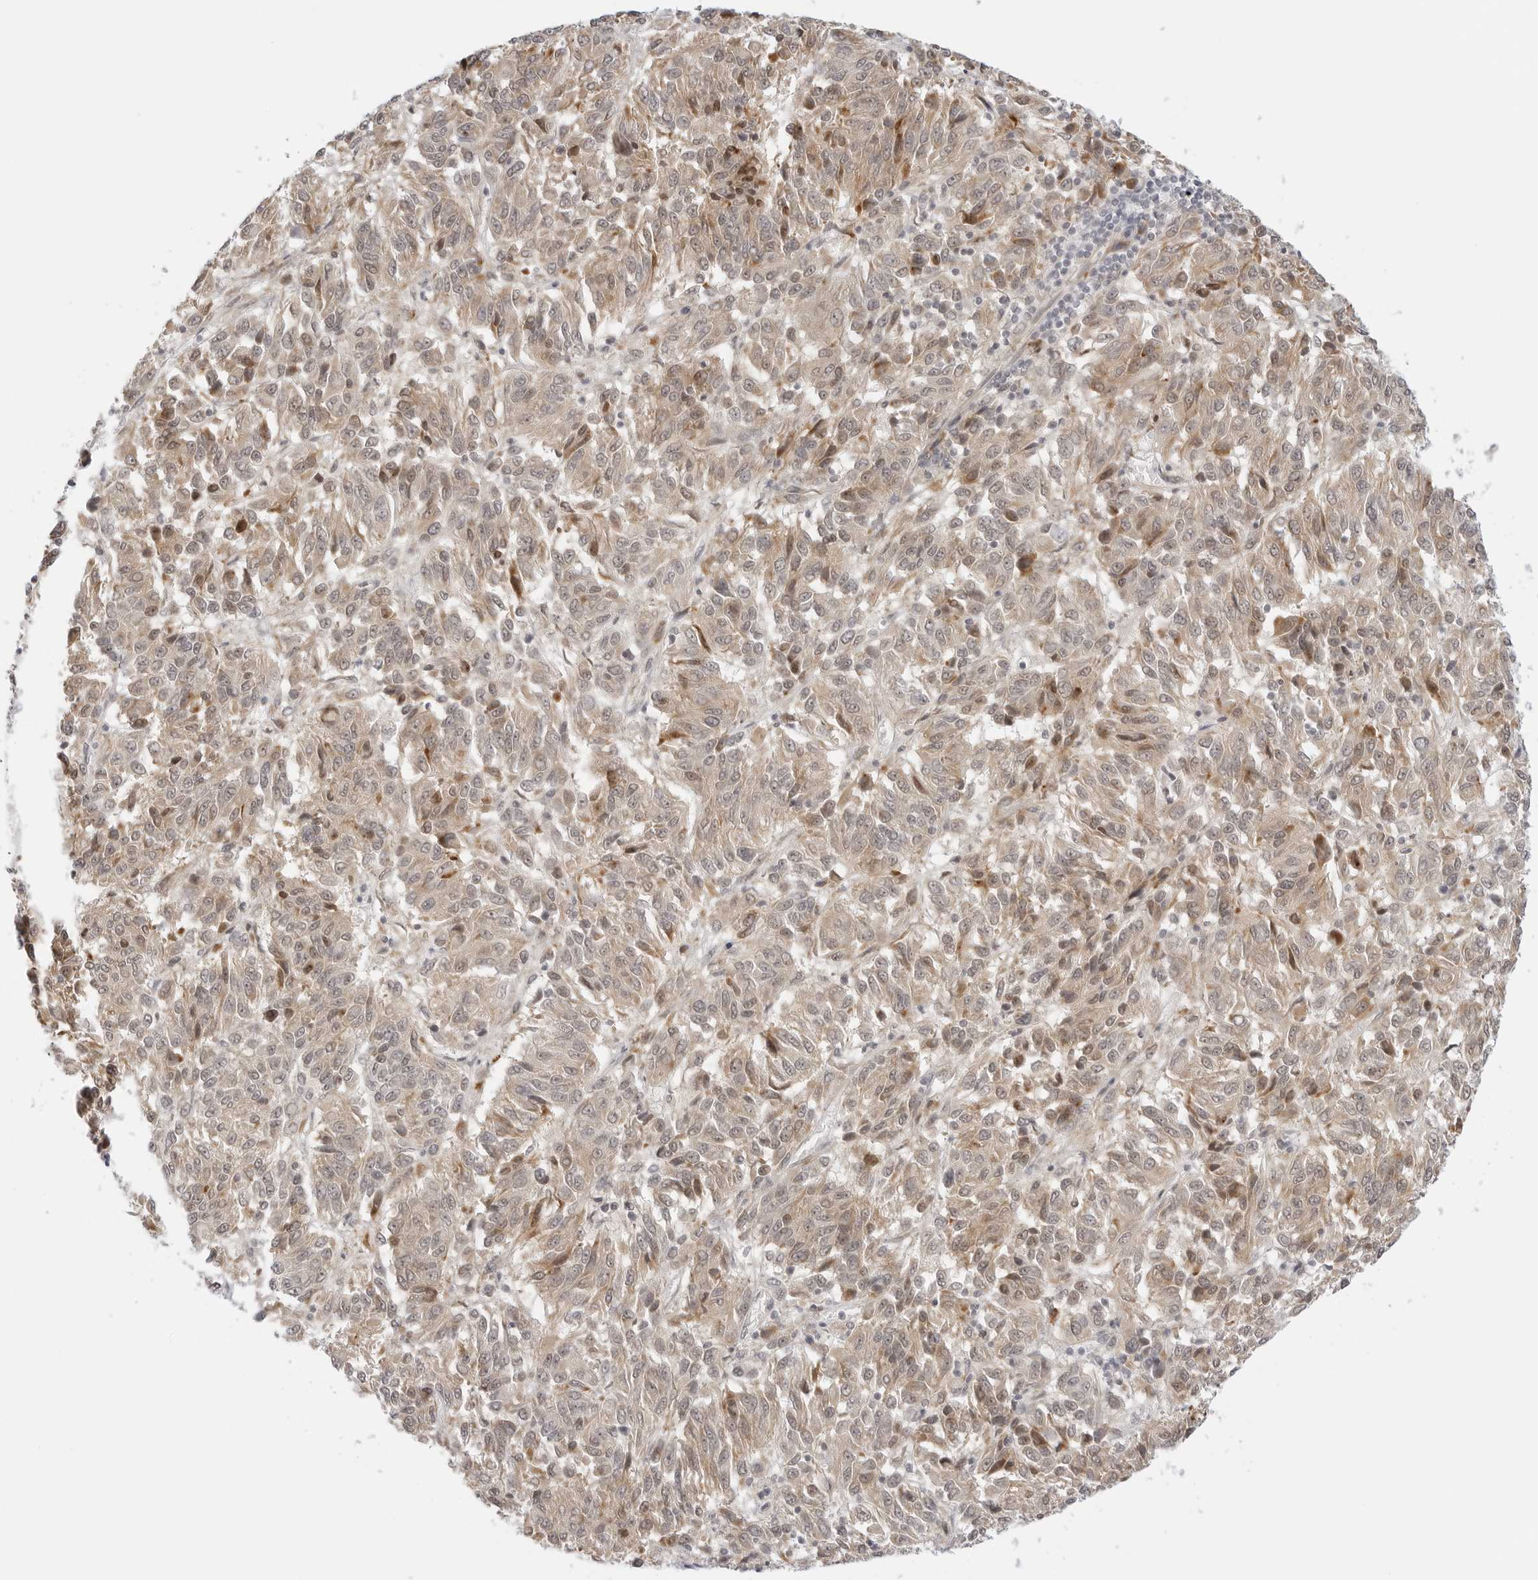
{"staining": {"intensity": "weak", "quantity": ">75%", "location": "cytoplasmic/membranous"}, "tissue": "melanoma", "cell_type": "Tumor cells", "image_type": "cancer", "snomed": [{"axis": "morphology", "description": "Malignant melanoma, Metastatic site"}, {"axis": "topography", "description": "Lung"}], "caption": "Human malignant melanoma (metastatic site) stained for a protein (brown) reveals weak cytoplasmic/membranous positive expression in about >75% of tumor cells.", "gene": "TCP1", "patient": {"sex": "male", "age": 64}}